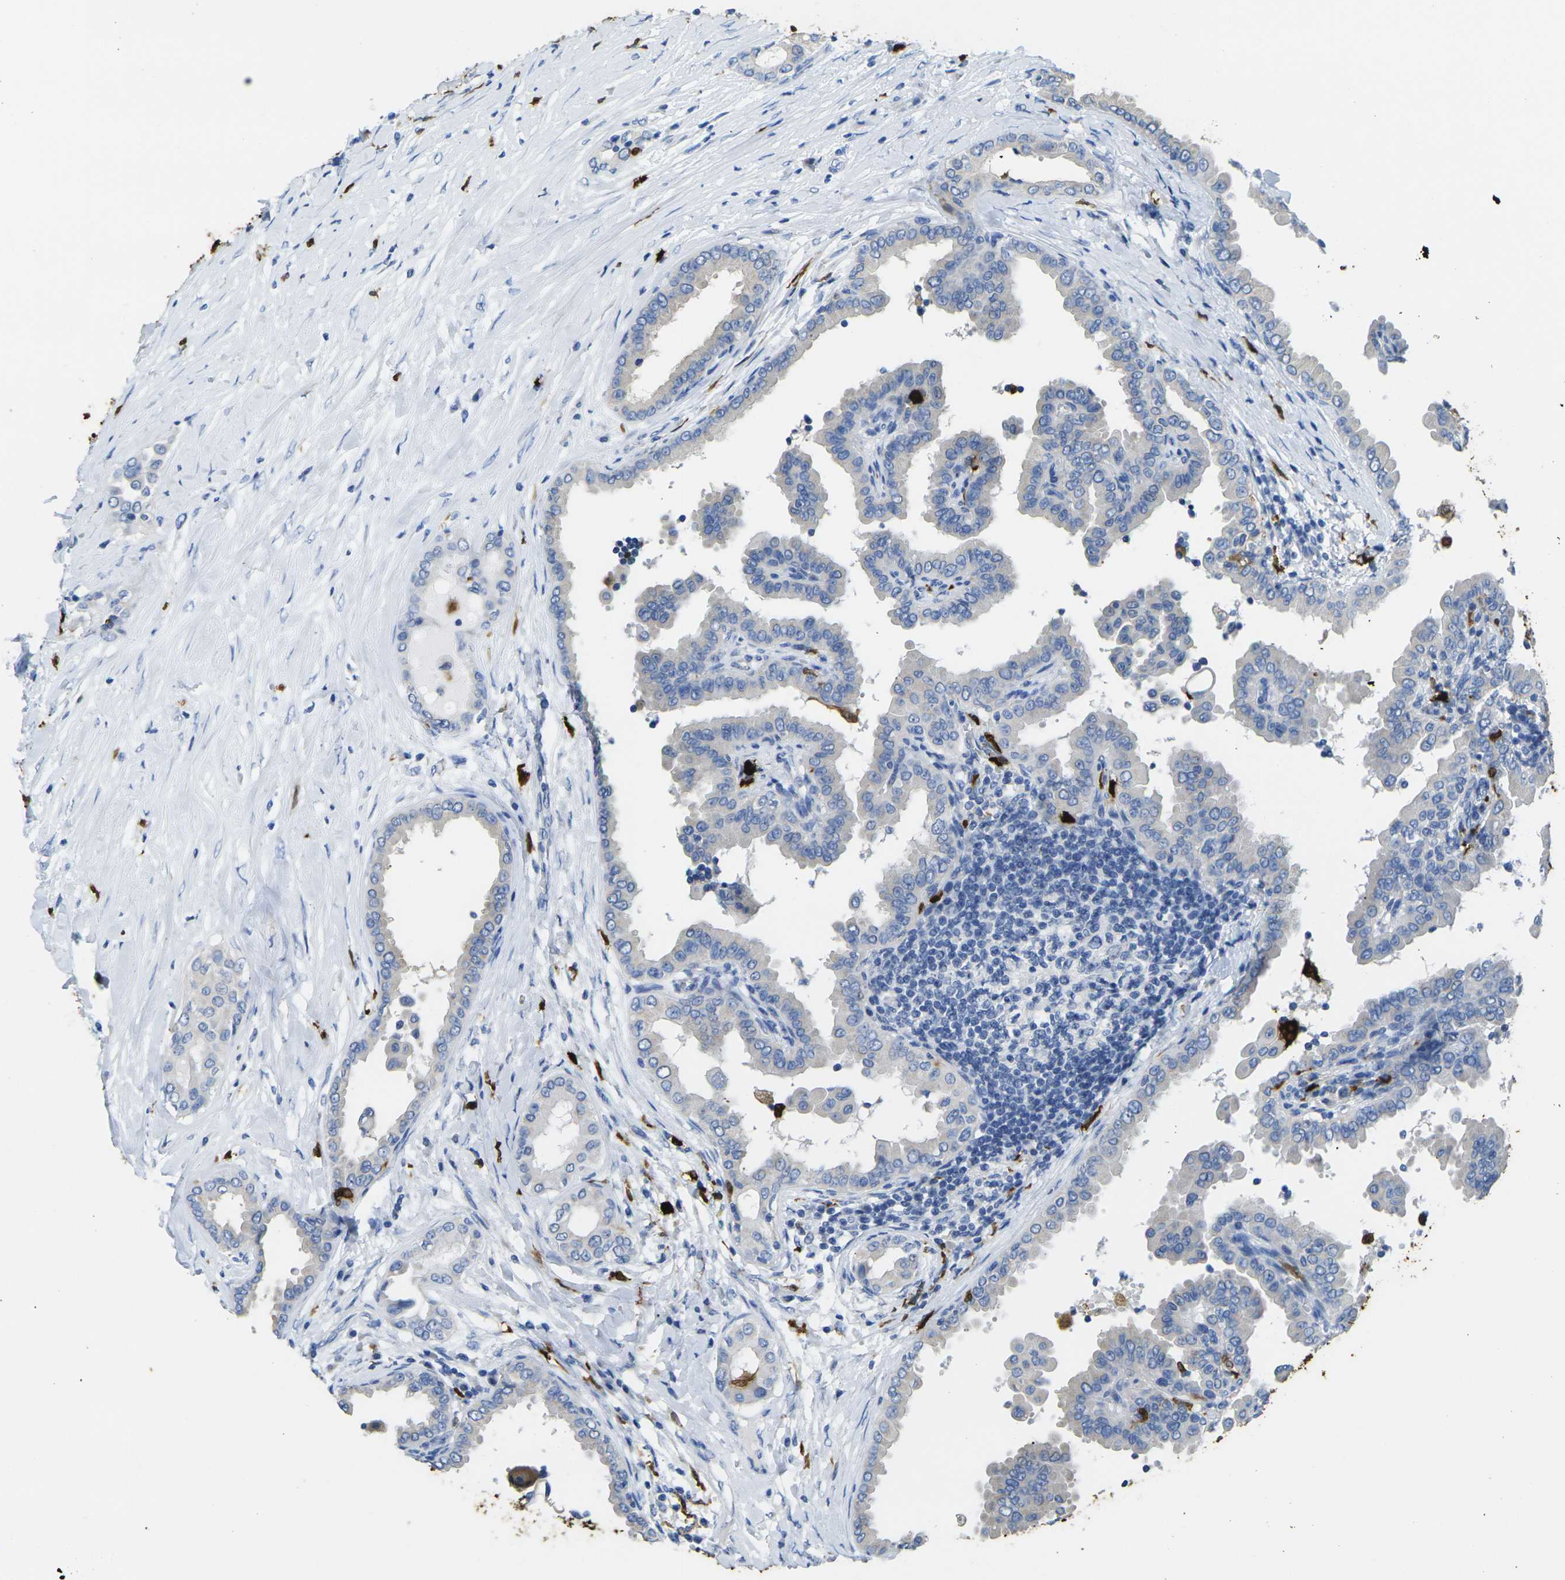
{"staining": {"intensity": "negative", "quantity": "none", "location": "none"}, "tissue": "thyroid cancer", "cell_type": "Tumor cells", "image_type": "cancer", "snomed": [{"axis": "morphology", "description": "Papillary adenocarcinoma, NOS"}, {"axis": "topography", "description": "Thyroid gland"}], "caption": "Tumor cells show no significant staining in thyroid cancer.", "gene": "S100A9", "patient": {"sex": "male", "age": 33}}